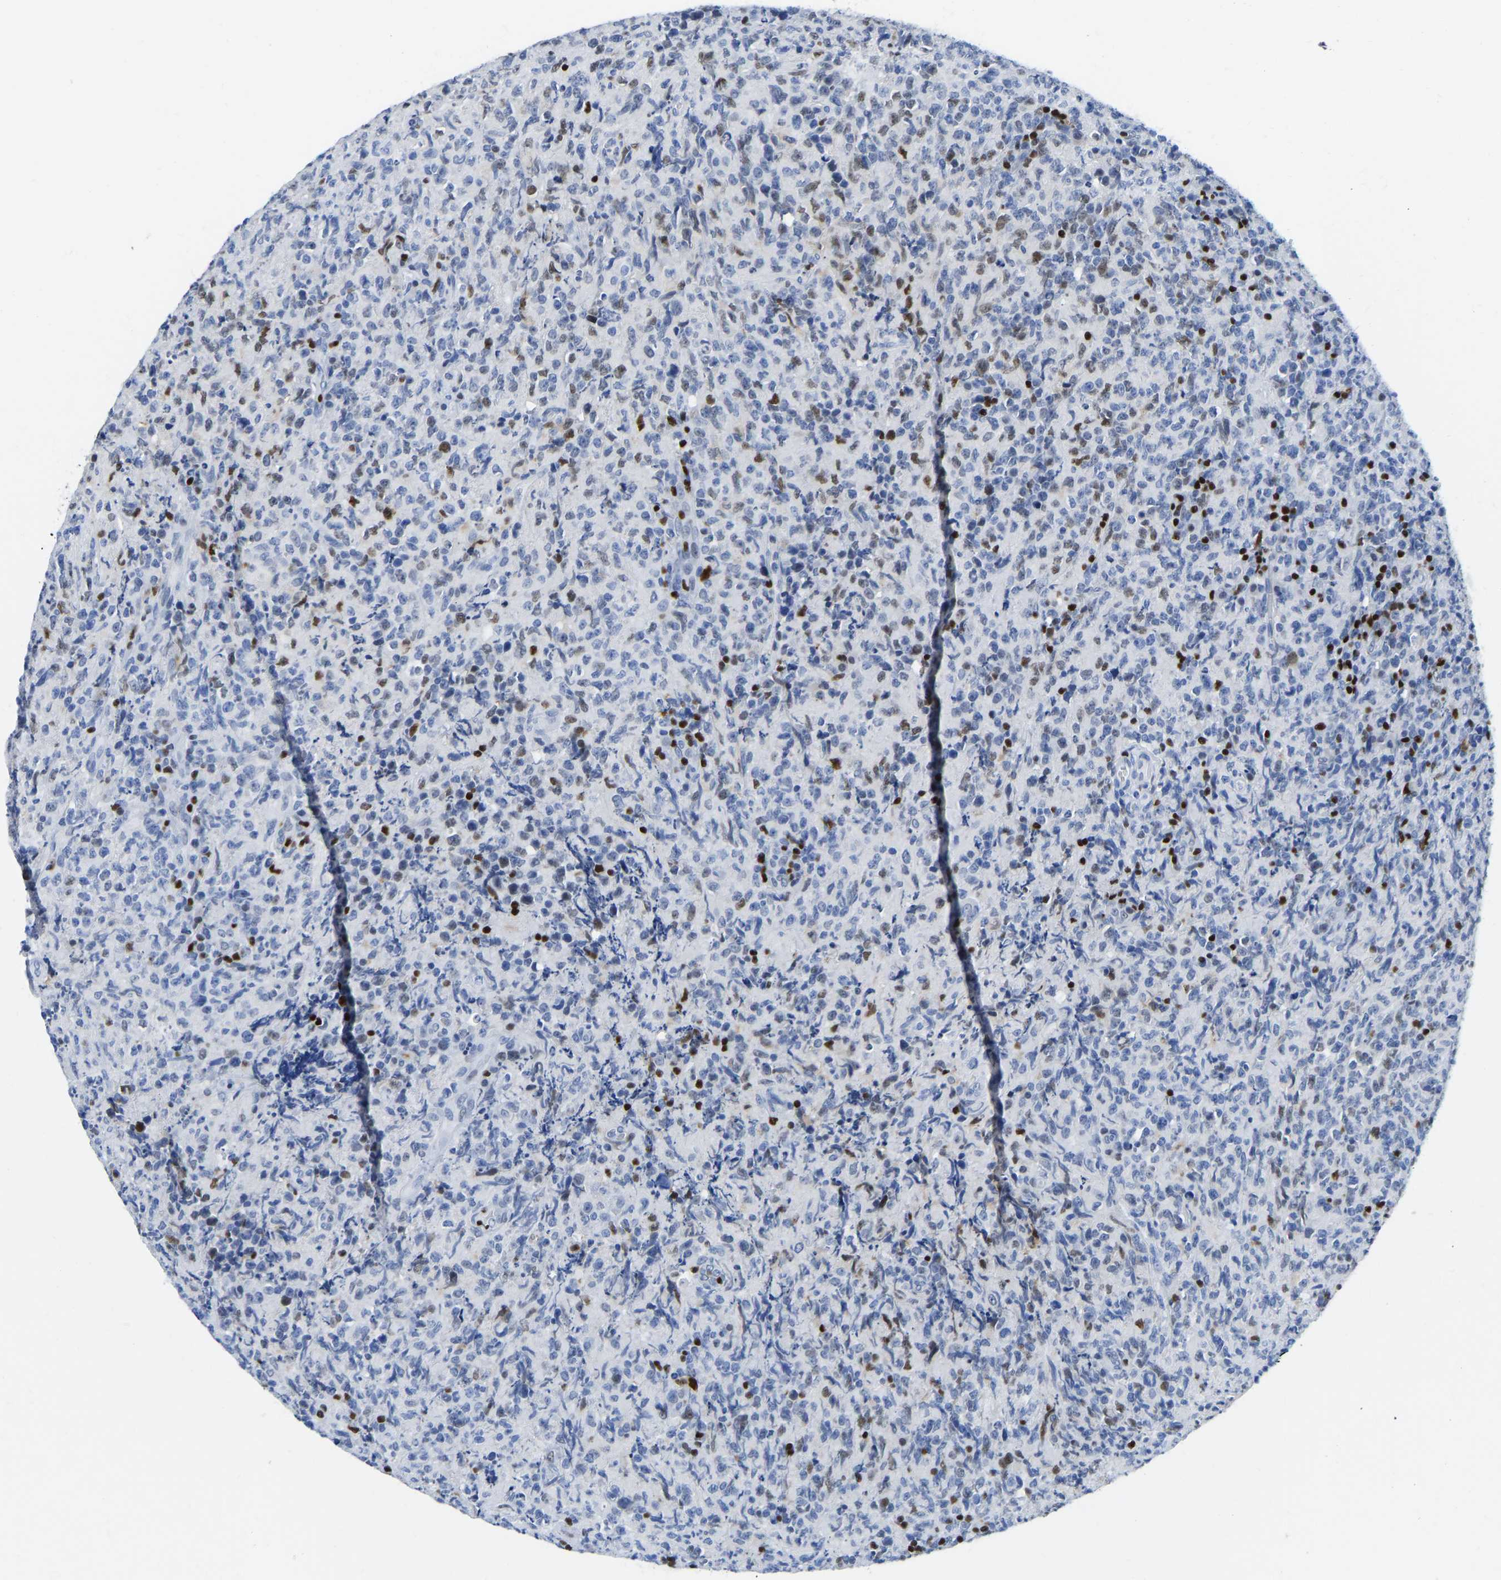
{"staining": {"intensity": "moderate", "quantity": "<25%", "location": "nuclear"}, "tissue": "lymphoma", "cell_type": "Tumor cells", "image_type": "cancer", "snomed": [{"axis": "morphology", "description": "Malignant lymphoma, non-Hodgkin's type, High grade"}, {"axis": "topography", "description": "Tonsil"}], "caption": "The photomicrograph displays staining of high-grade malignant lymphoma, non-Hodgkin's type, revealing moderate nuclear protein expression (brown color) within tumor cells.", "gene": "TCF7", "patient": {"sex": "female", "age": 36}}